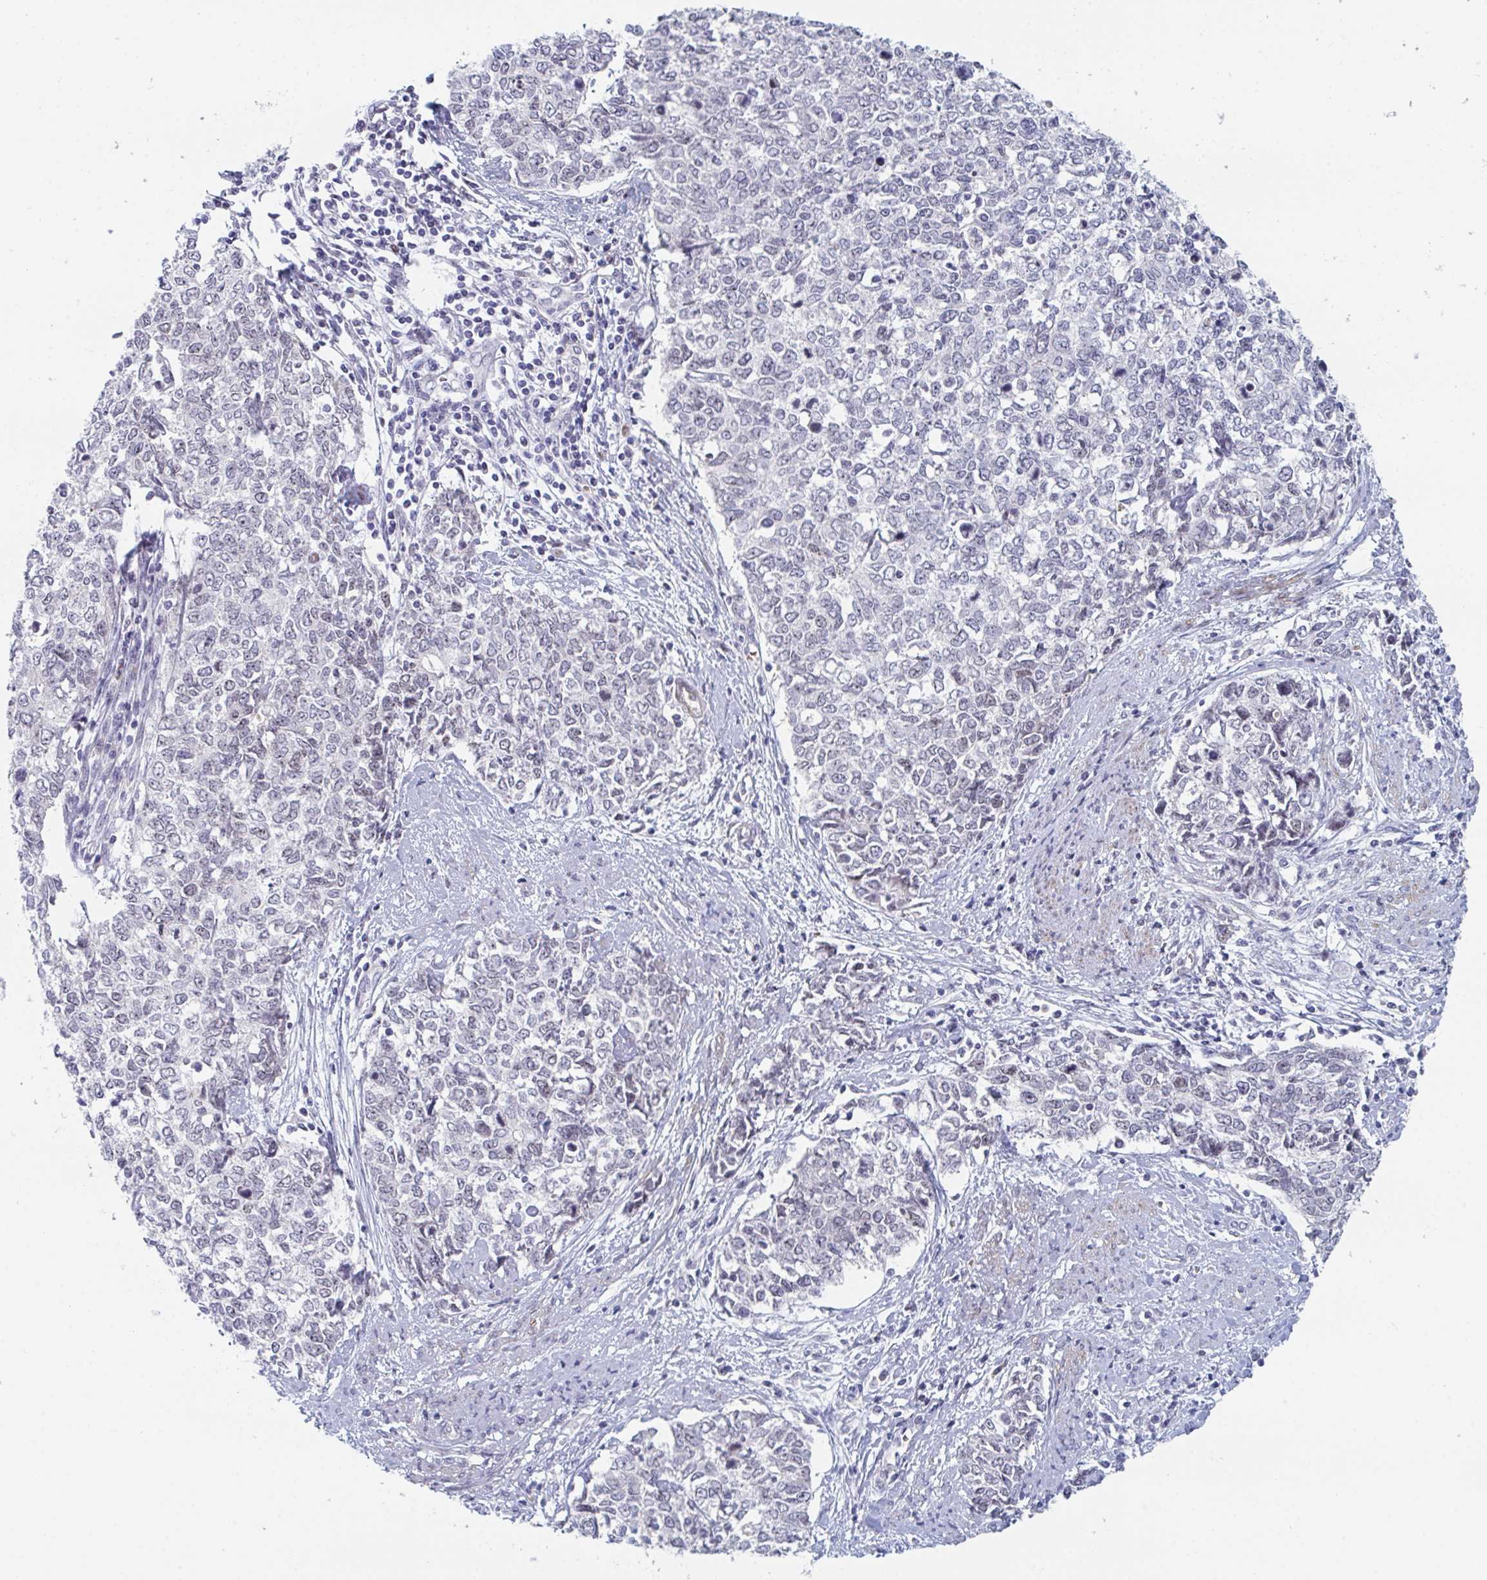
{"staining": {"intensity": "negative", "quantity": "none", "location": "none"}, "tissue": "cervical cancer", "cell_type": "Tumor cells", "image_type": "cancer", "snomed": [{"axis": "morphology", "description": "Adenocarcinoma, NOS"}, {"axis": "topography", "description": "Cervix"}], "caption": "Protein analysis of adenocarcinoma (cervical) demonstrates no significant expression in tumor cells.", "gene": "CENPT", "patient": {"sex": "female", "age": 63}}